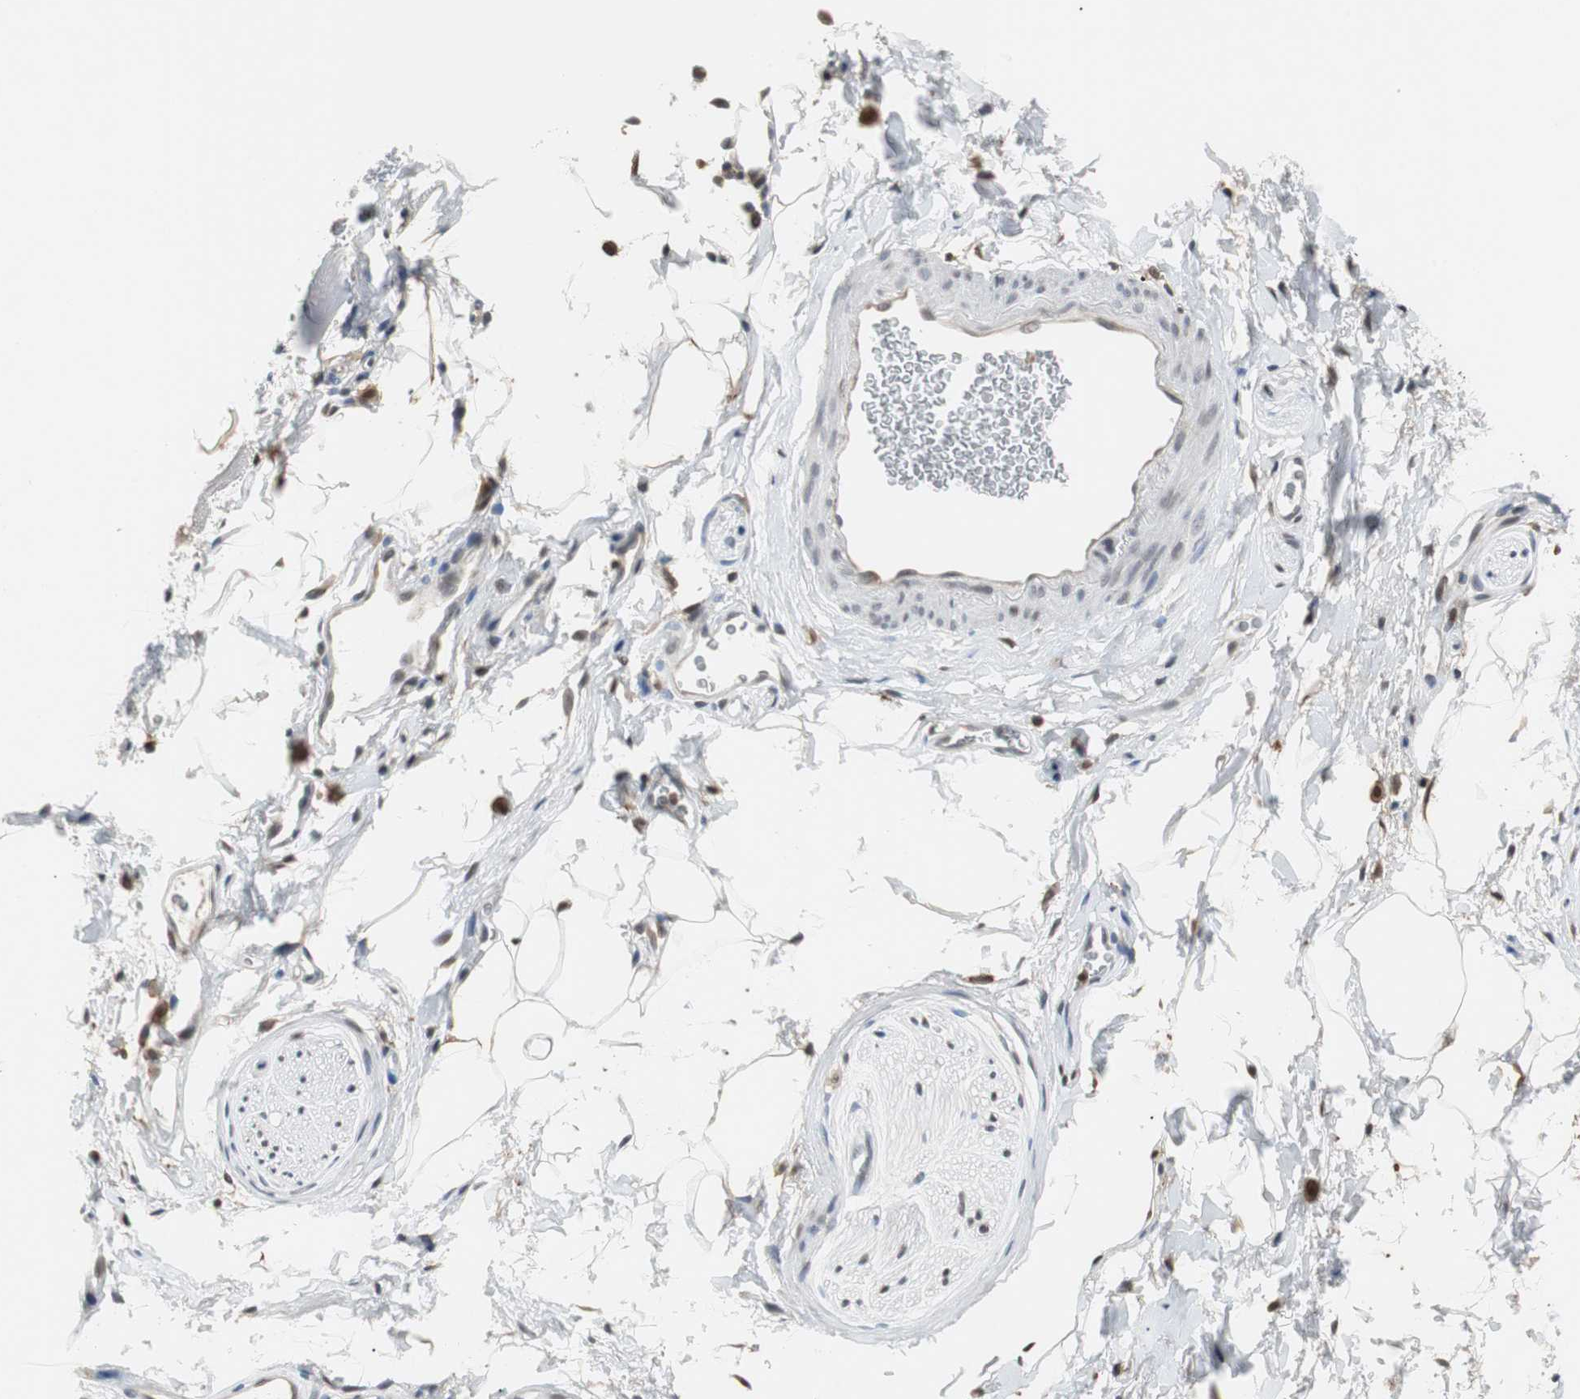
{"staining": {"intensity": "weak", "quantity": "25%-75%", "location": "cytoplasmic/membranous,nuclear"}, "tissue": "adipose tissue", "cell_type": "Adipocytes", "image_type": "normal", "snomed": [{"axis": "morphology", "description": "Normal tissue, NOS"}, {"axis": "topography", "description": "Soft tissue"}, {"axis": "topography", "description": "Peripheral nerve tissue"}], "caption": "A high-resolution micrograph shows IHC staining of normal adipose tissue, which shows weak cytoplasmic/membranous,nuclear expression in about 25%-75% of adipocytes. (brown staining indicates protein expression, while blue staining denotes nuclei).", "gene": "SIRT1", "patient": {"sex": "female", "age": 71}}